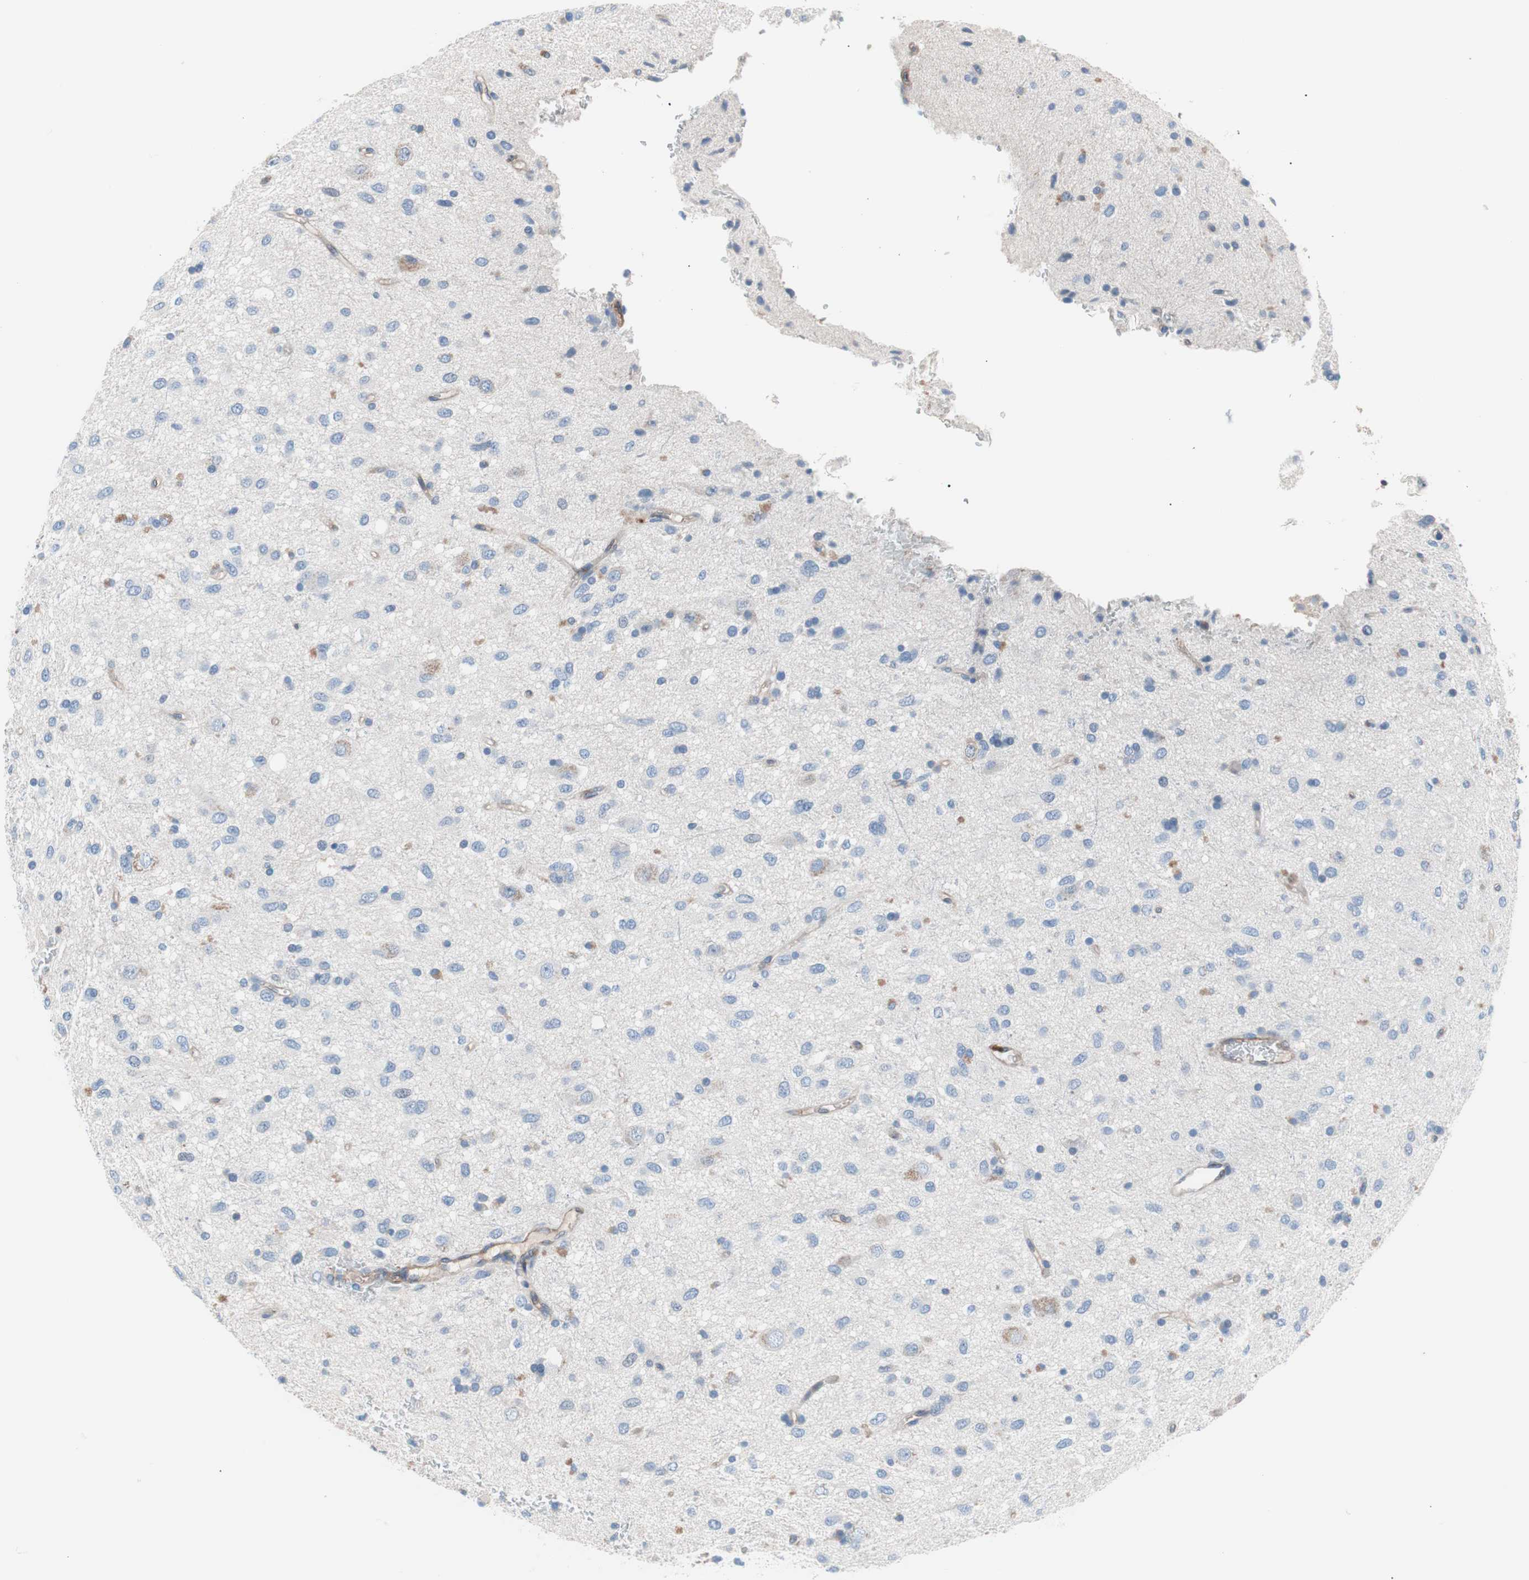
{"staining": {"intensity": "weak", "quantity": "<25%", "location": "cytoplasmic/membranous"}, "tissue": "glioma", "cell_type": "Tumor cells", "image_type": "cancer", "snomed": [{"axis": "morphology", "description": "Glioma, malignant, Low grade"}, {"axis": "topography", "description": "Brain"}], "caption": "Tumor cells show no significant protein positivity in malignant glioma (low-grade).", "gene": "GPR160", "patient": {"sex": "male", "age": 77}}